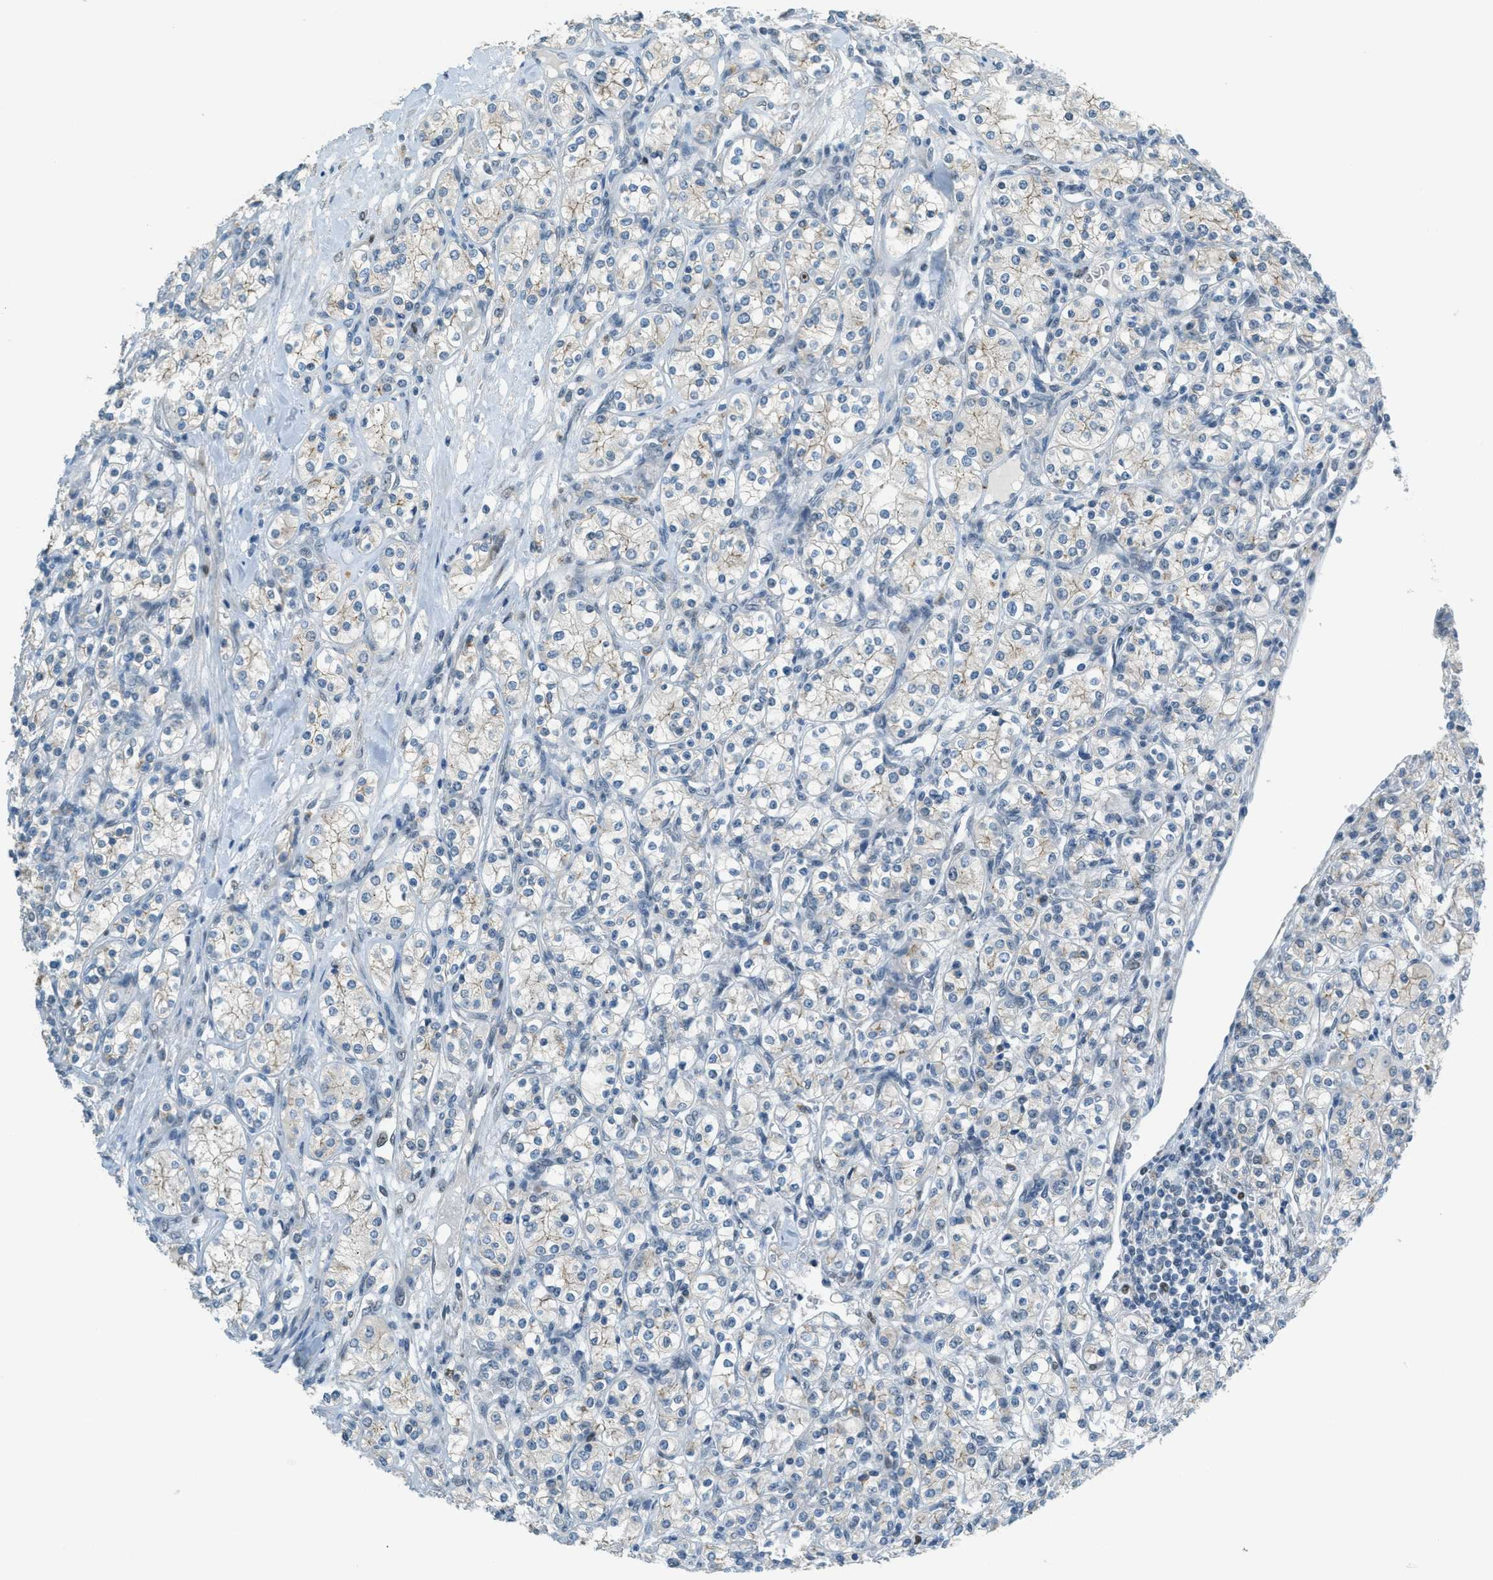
{"staining": {"intensity": "negative", "quantity": "none", "location": "none"}, "tissue": "renal cancer", "cell_type": "Tumor cells", "image_type": "cancer", "snomed": [{"axis": "morphology", "description": "Adenocarcinoma, NOS"}, {"axis": "topography", "description": "Kidney"}], "caption": "Tumor cells are negative for brown protein staining in adenocarcinoma (renal).", "gene": "TCF3", "patient": {"sex": "male", "age": 77}}